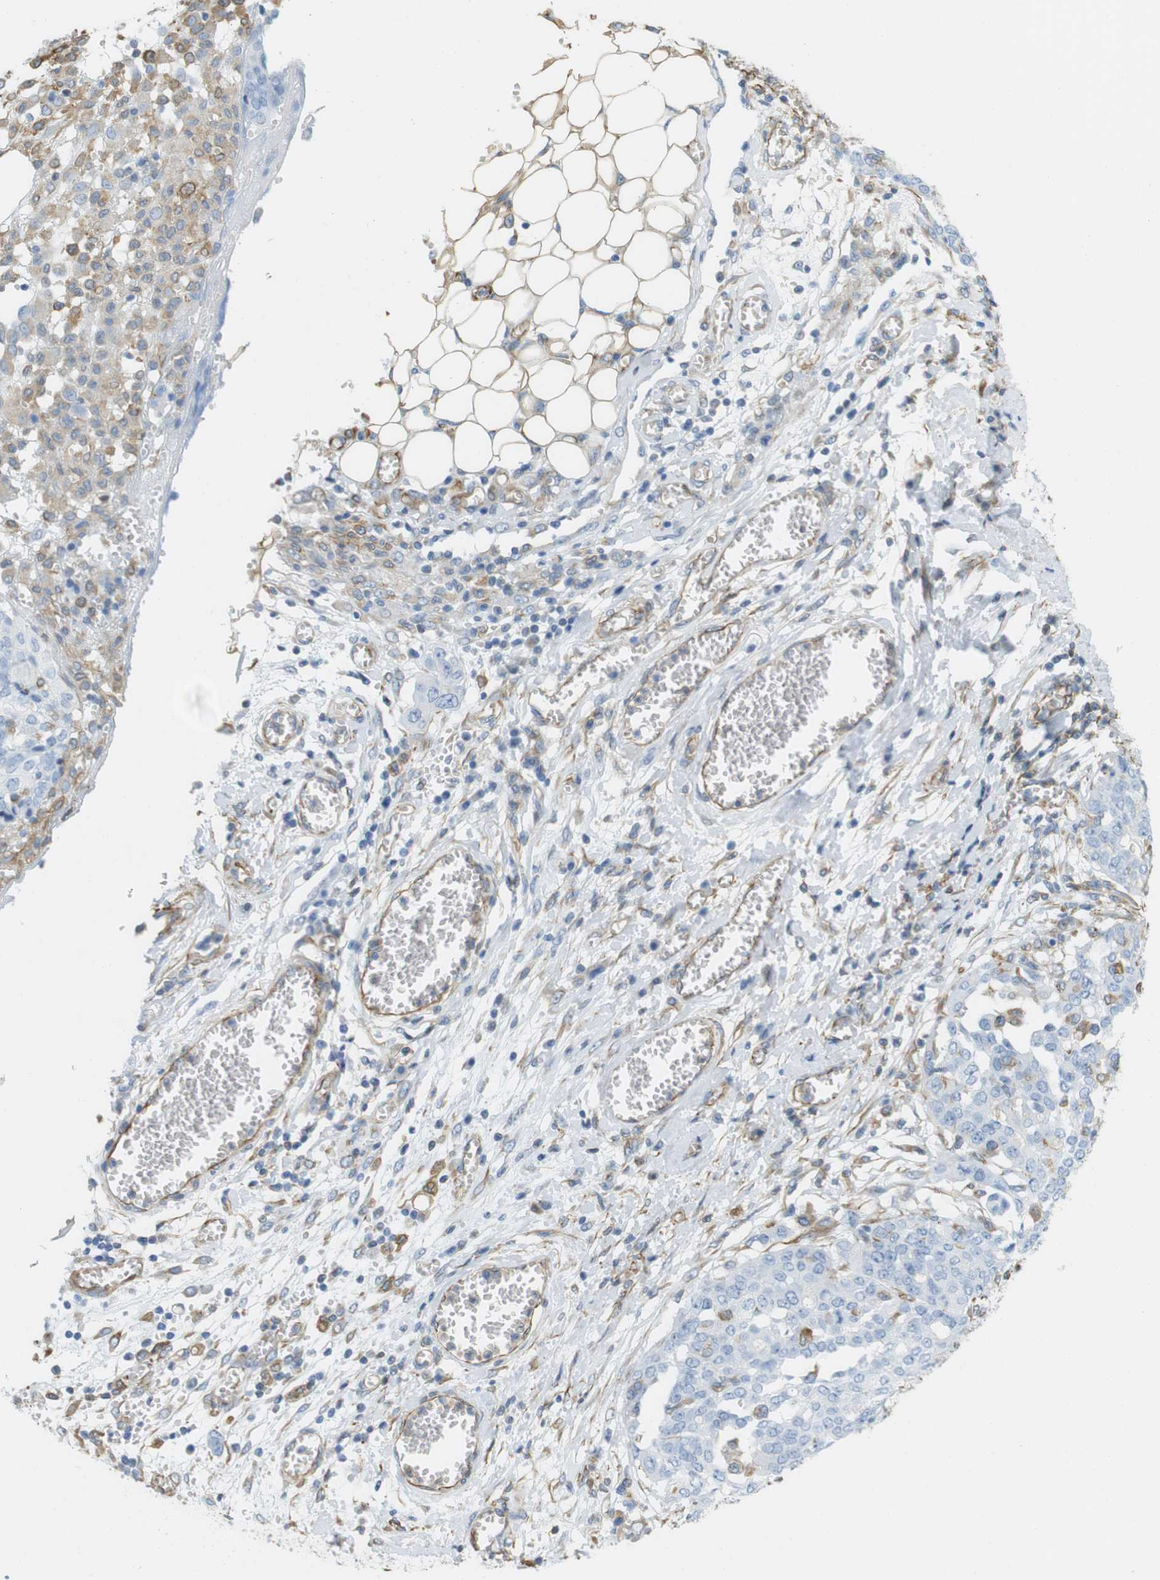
{"staining": {"intensity": "negative", "quantity": "none", "location": "none"}, "tissue": "ovarian cancer", "cell_type": "Tumor cells", "image_type": "cancer", "snomed": [{"axis": "morphology", "description": "Cystadenocarcinoma, serous, NOS"}, {"axis": "topography", "description": "Soft tissue"}, {"axis": "topography", "description": "Ovary"}], "caption": "The photomicrograph displays no staining of tumor cells in ovarian cancer (serous cystadenocarcinoma).", "gene": "MS4A10", "patient": {"sex": "female", "age": 57}}